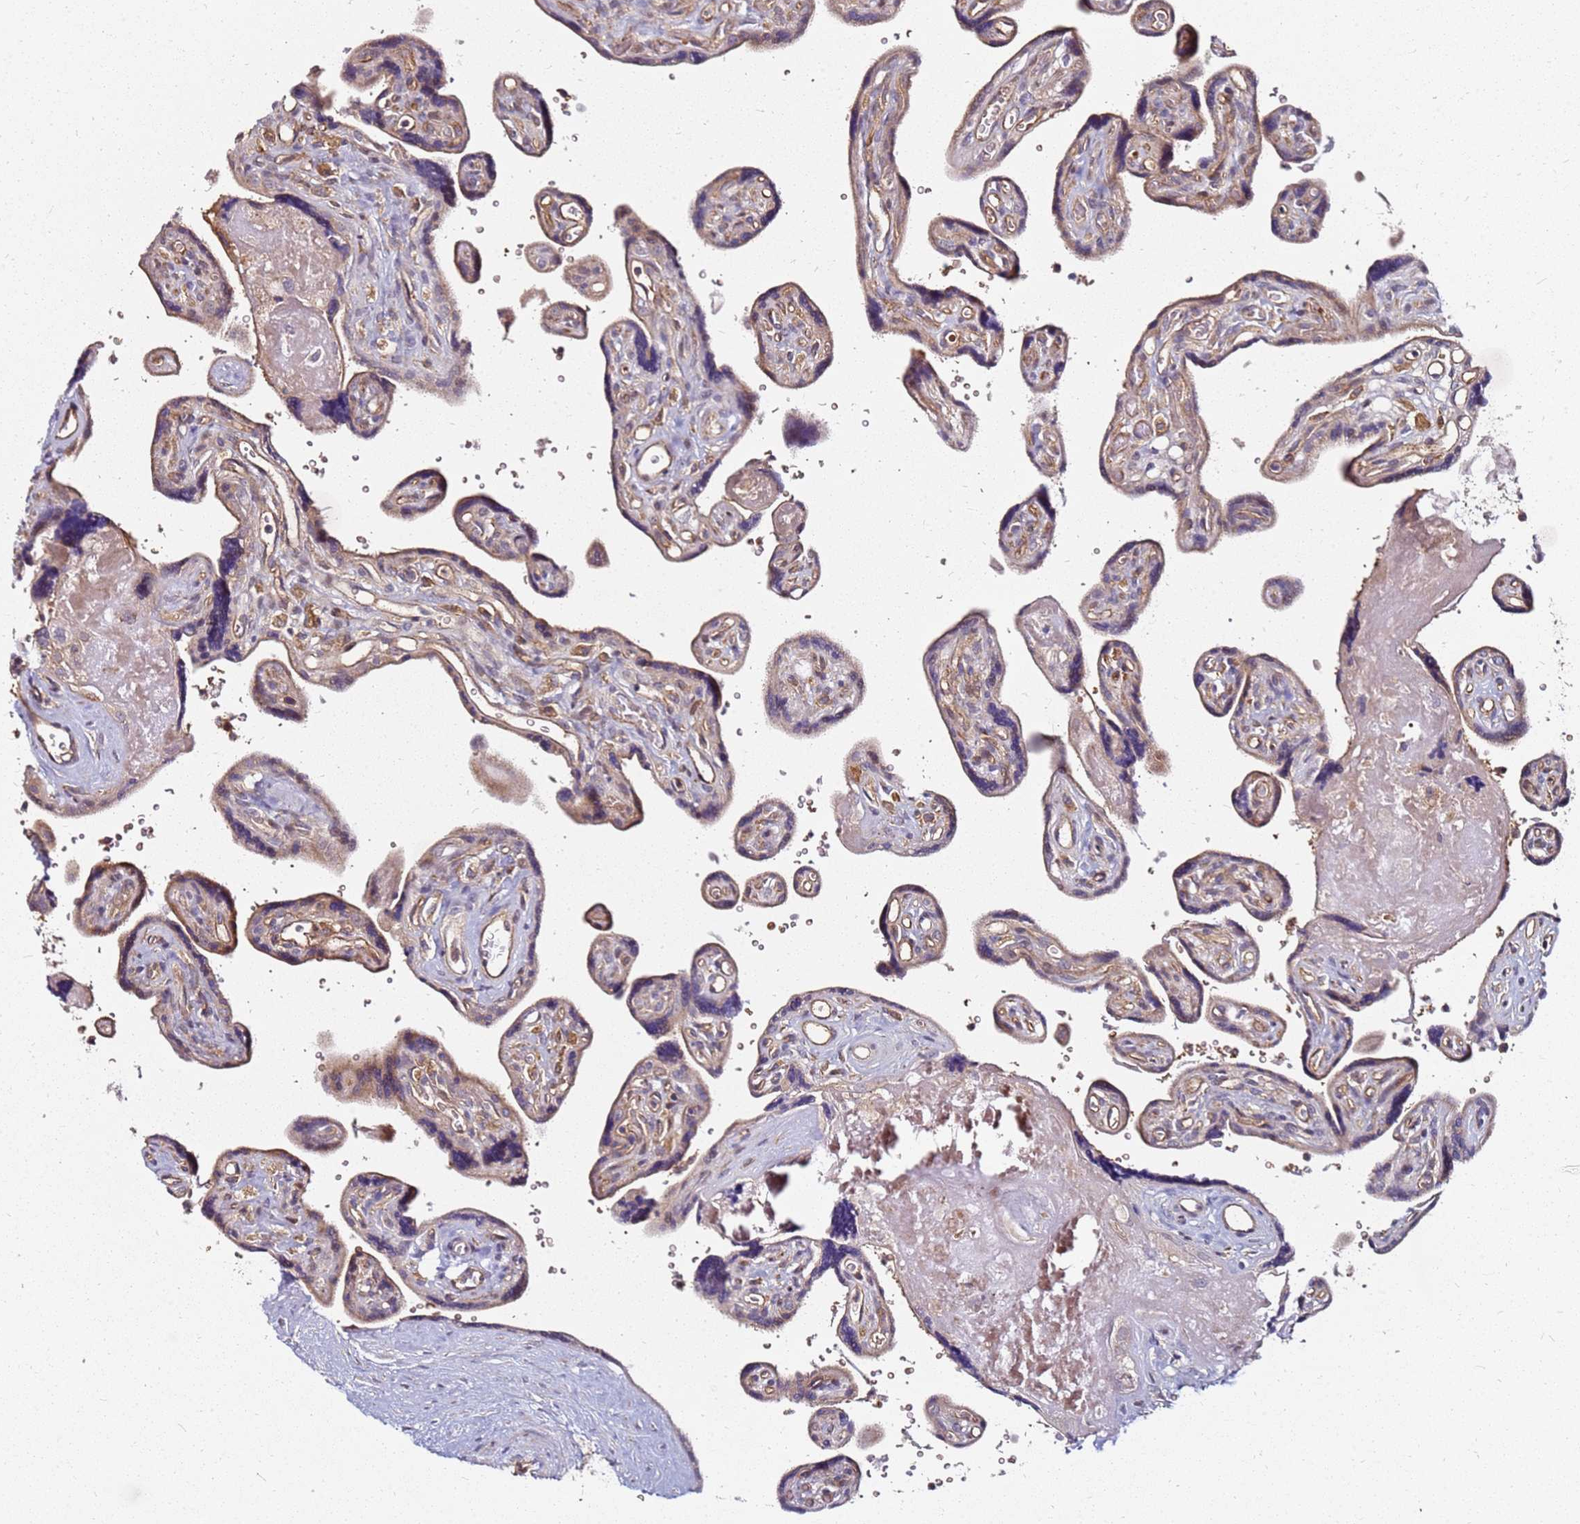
{"staining": {"intensity": "weak", "quantity": "25%-75%", "location": "cytoplasmic/membranous"}, "tissue": "placenta", "cell_type": "Decidual cells", "image_type": "normal", "snomed": [{"axis": "morphology", "description": "Normal tissue, NOS"}, {"axis": "topography", "description": "Placenta"}], "caption": "Placenta was stained to show a protein in brown. There is low levels of weak cytoplasmic/membranous positivity in about 25%-75% of decidual cells. The protein is stained brown, and the nuclei are stained in blue (DAB IHC with brightfield microscopy, high magnification).", "gene": "RNF11", "patient": {"sex": "female", "age": 39}}